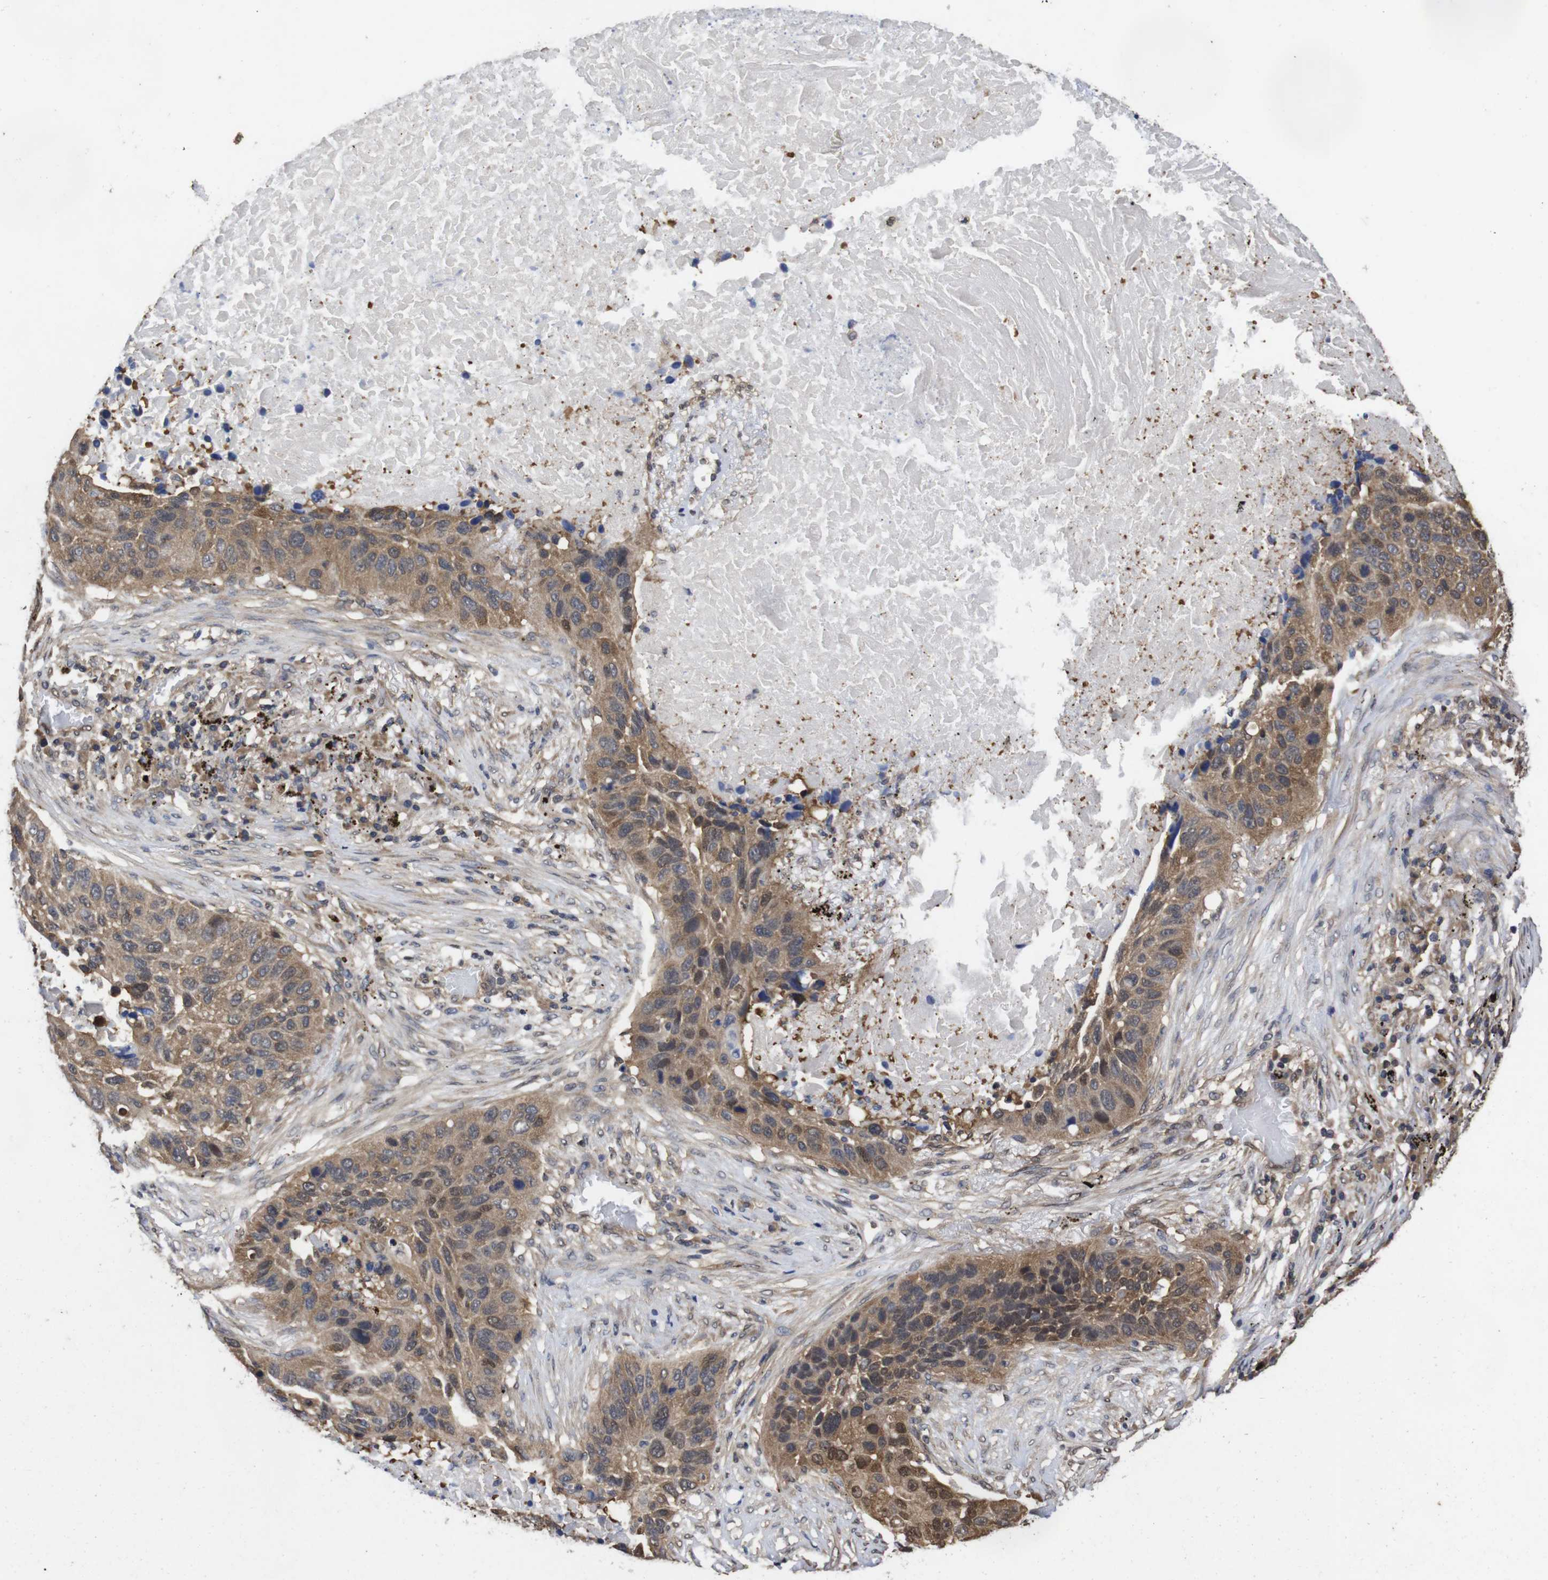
{"staining": {"intensity": "moderate", "quantity": ">75%", "location": "cytoplasmic/membranous,nuclear"}, "tissue": "lung cancer", "cell_type": "Tumor cells", "image_type": "cancer", "snomed": [{"axis": "morphology", "description": "Squamous cell carcinoma, NOS"}, {"axis": "topography", "description": "Lung"}], "caption": "Moderate cytoplasmic/membranous and nuclear staining for a protein is present in approximately >75% of tumor cells of squamous cell carcinoma (lung) using immunohistochemistry.", "gene": "SUMO3", "patient": {"sex": "male", "age": 57}}